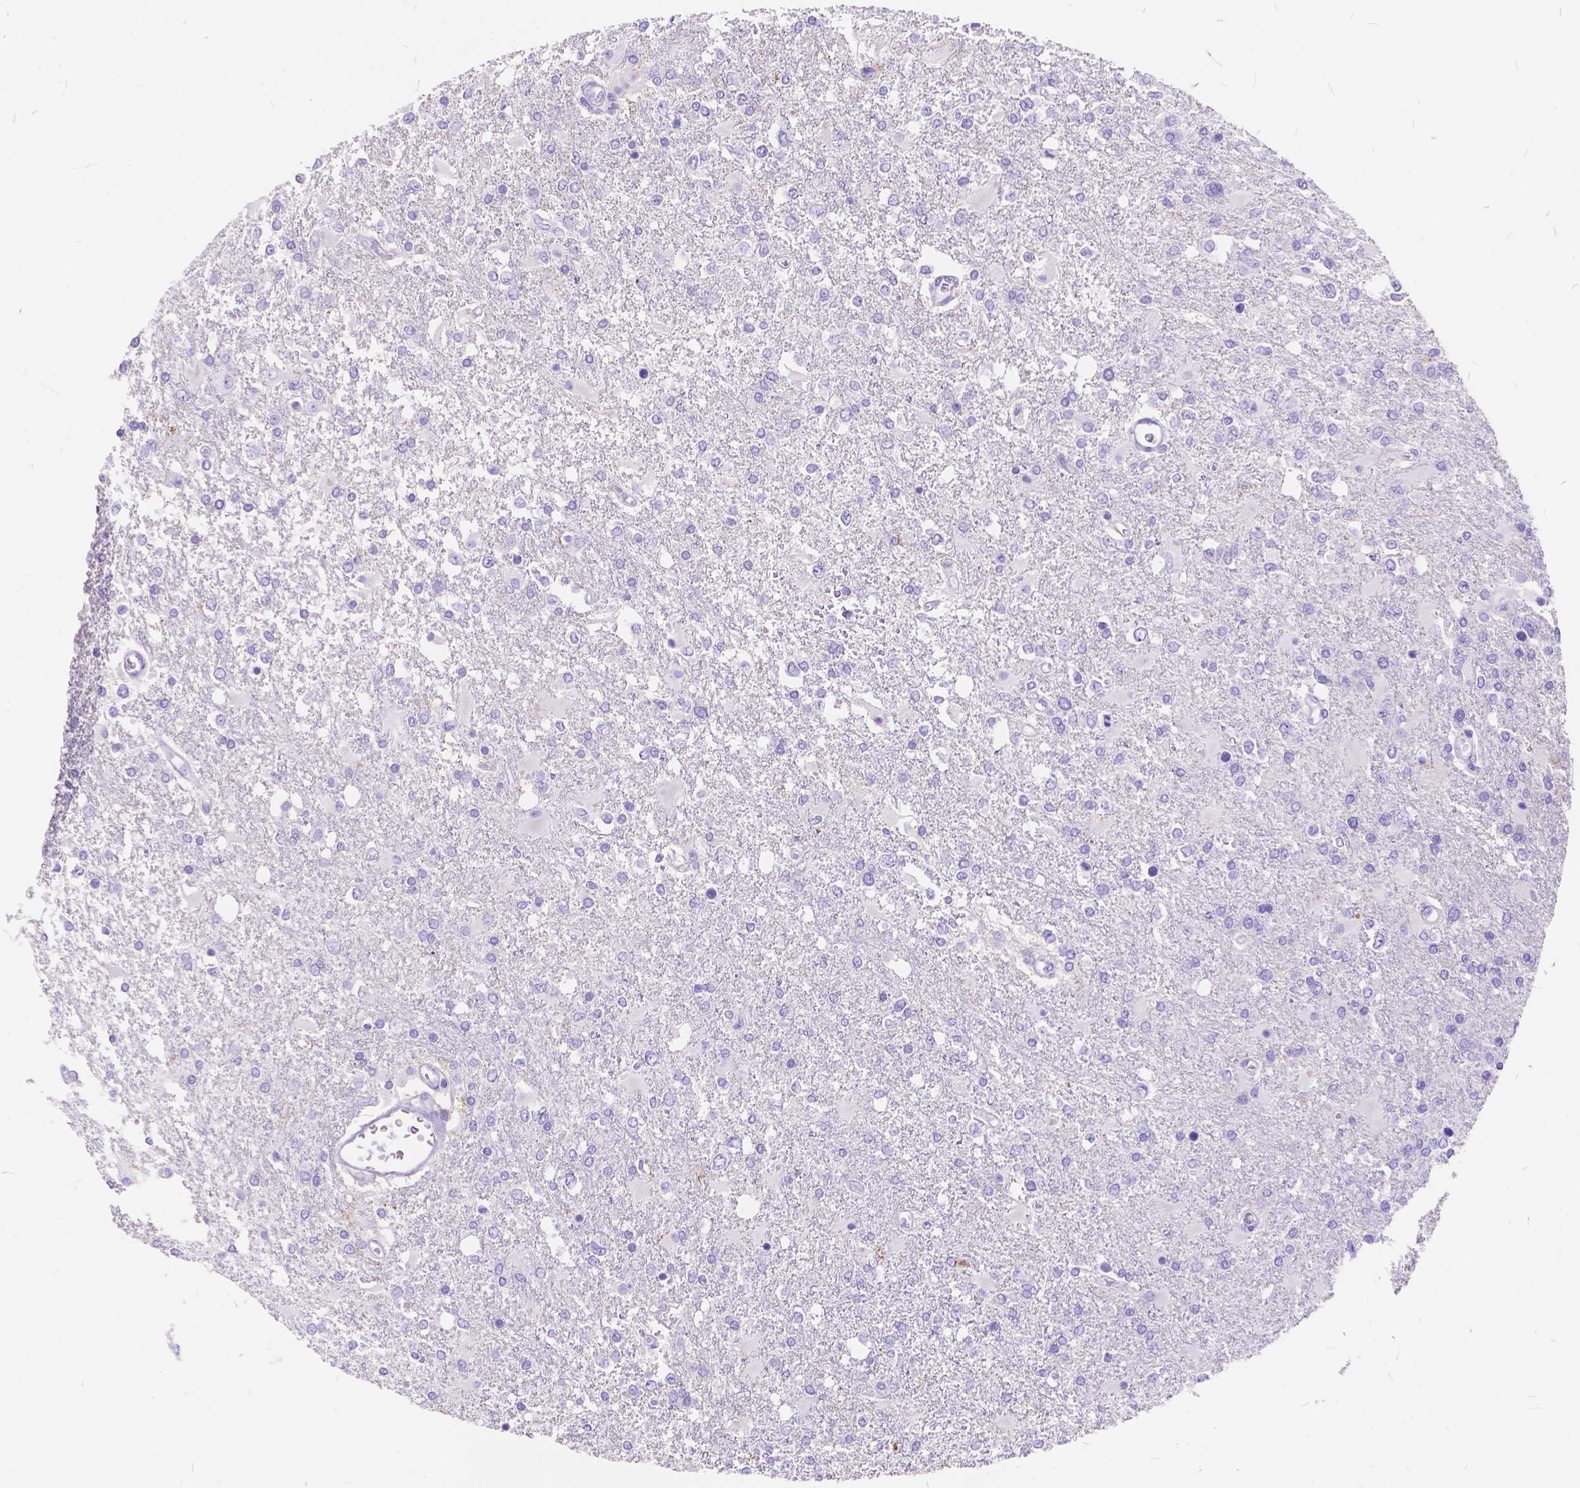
{"staining": {"intensity": "negative", "quantity": "none", "location": "none"}, "tissue": "glioma", "cell_type": "Tumor cells", "image_type": "cancer", "snomed": [{"axis": "morphology", "description": "Glioma, malignant, High grade"}, {"axis": "topography", "description": "Cerebral cortex"}], "caption": "Immunohistochemical staining of glioma shows no significant positivity in tumor cells.", "gene": "FOXL2", "patient": {"sex": "male", "age": 79}}